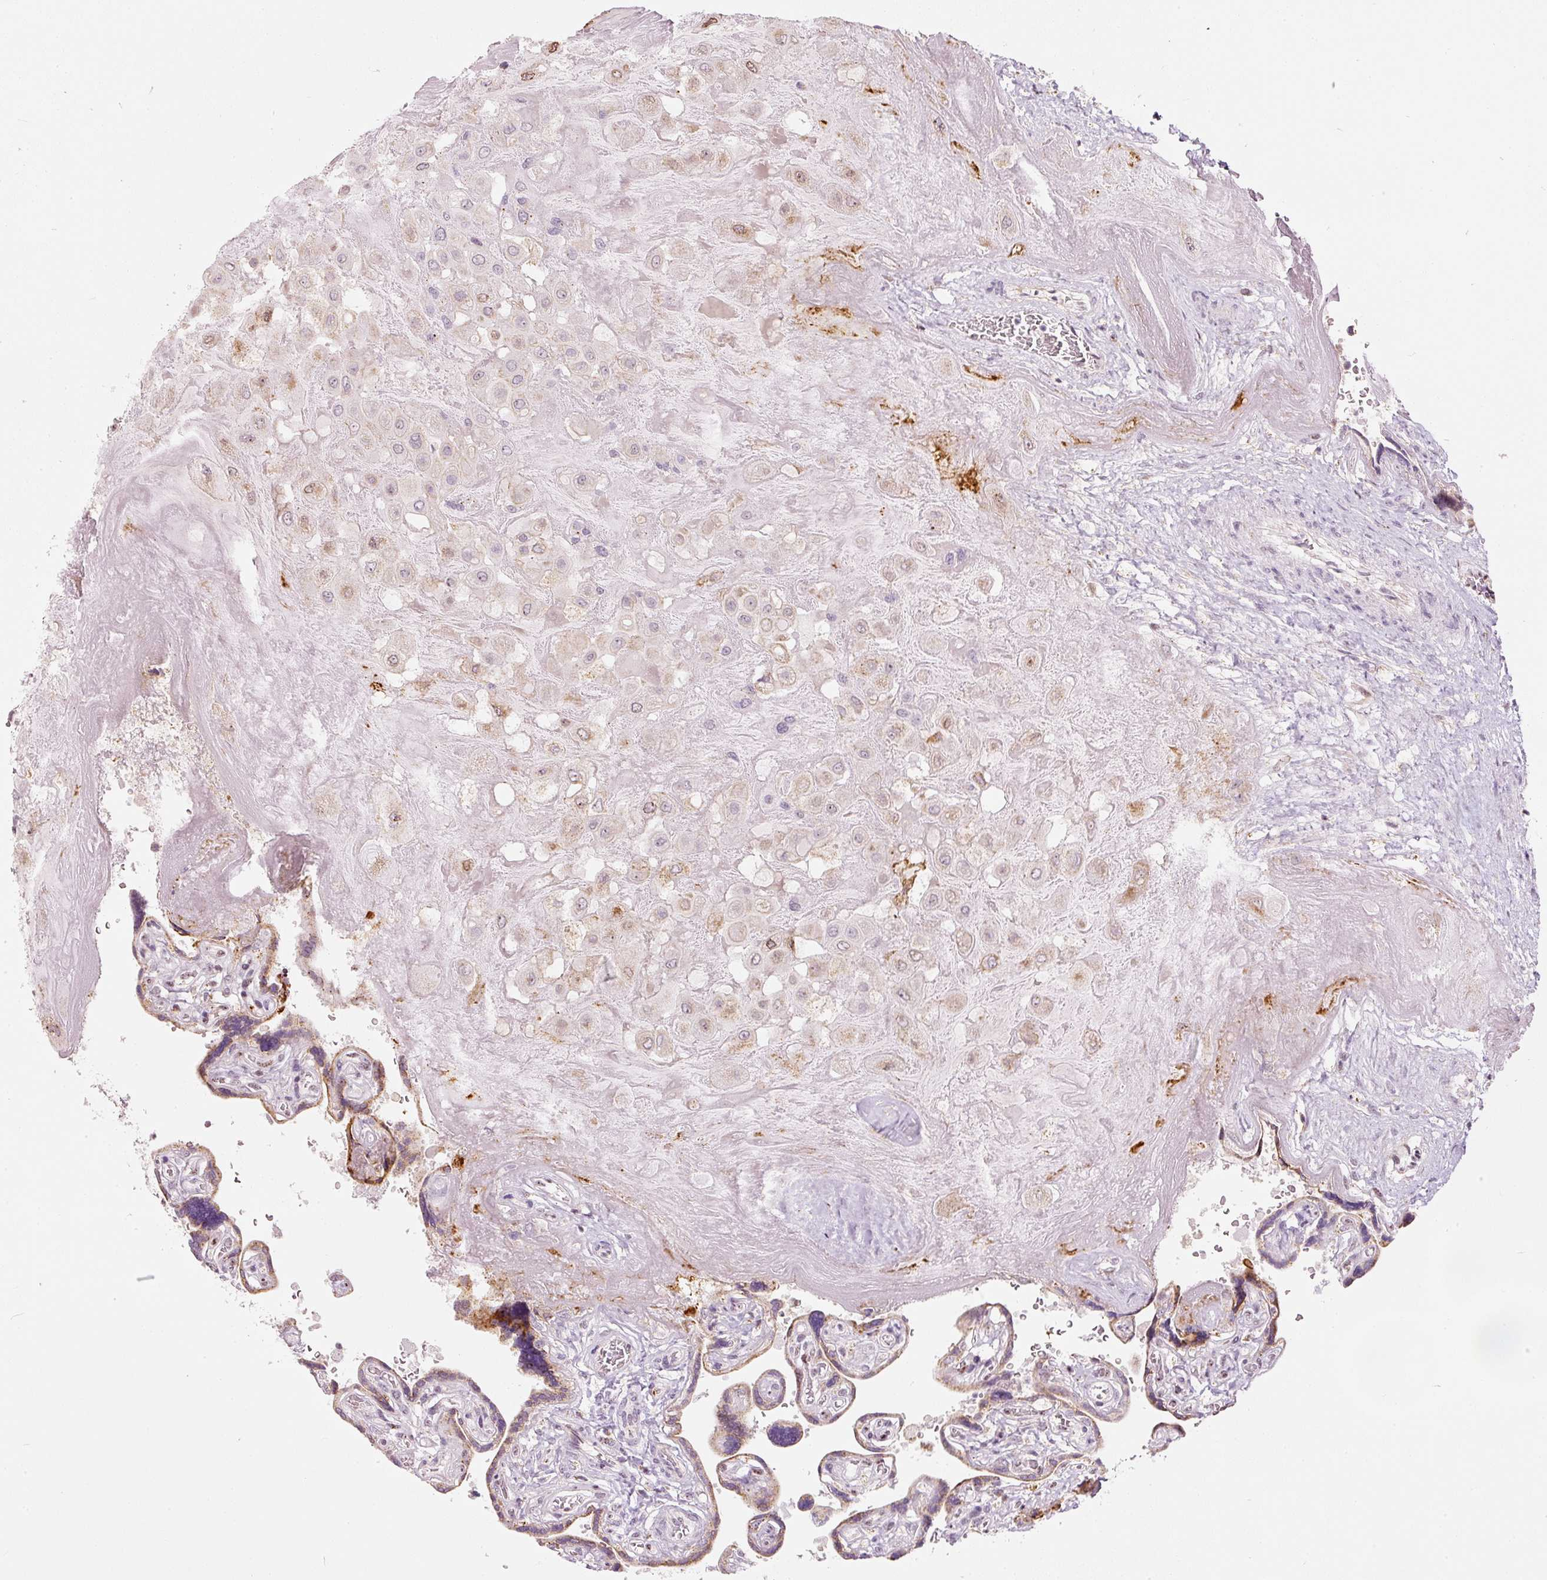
{"staining": {"intensity": "weak", "quantity": "25%-75%", "location": "cytoplasmic/membranous"}, "tissue": "placenta", "cell_type": "Decidual cells", "image_type": "normal", "snomed": [{"axis": "morphology", "description": "Normal tissue, NOS"}, {"axis": "topography", "description": "Placenta"}], "caption": "A brown stain shows weak cytoplasmic/membranous expression of a protein in decidual cells of benign human placenta.", "gene": "RNF39", "patient": {"sex": "female", "age": 32}}